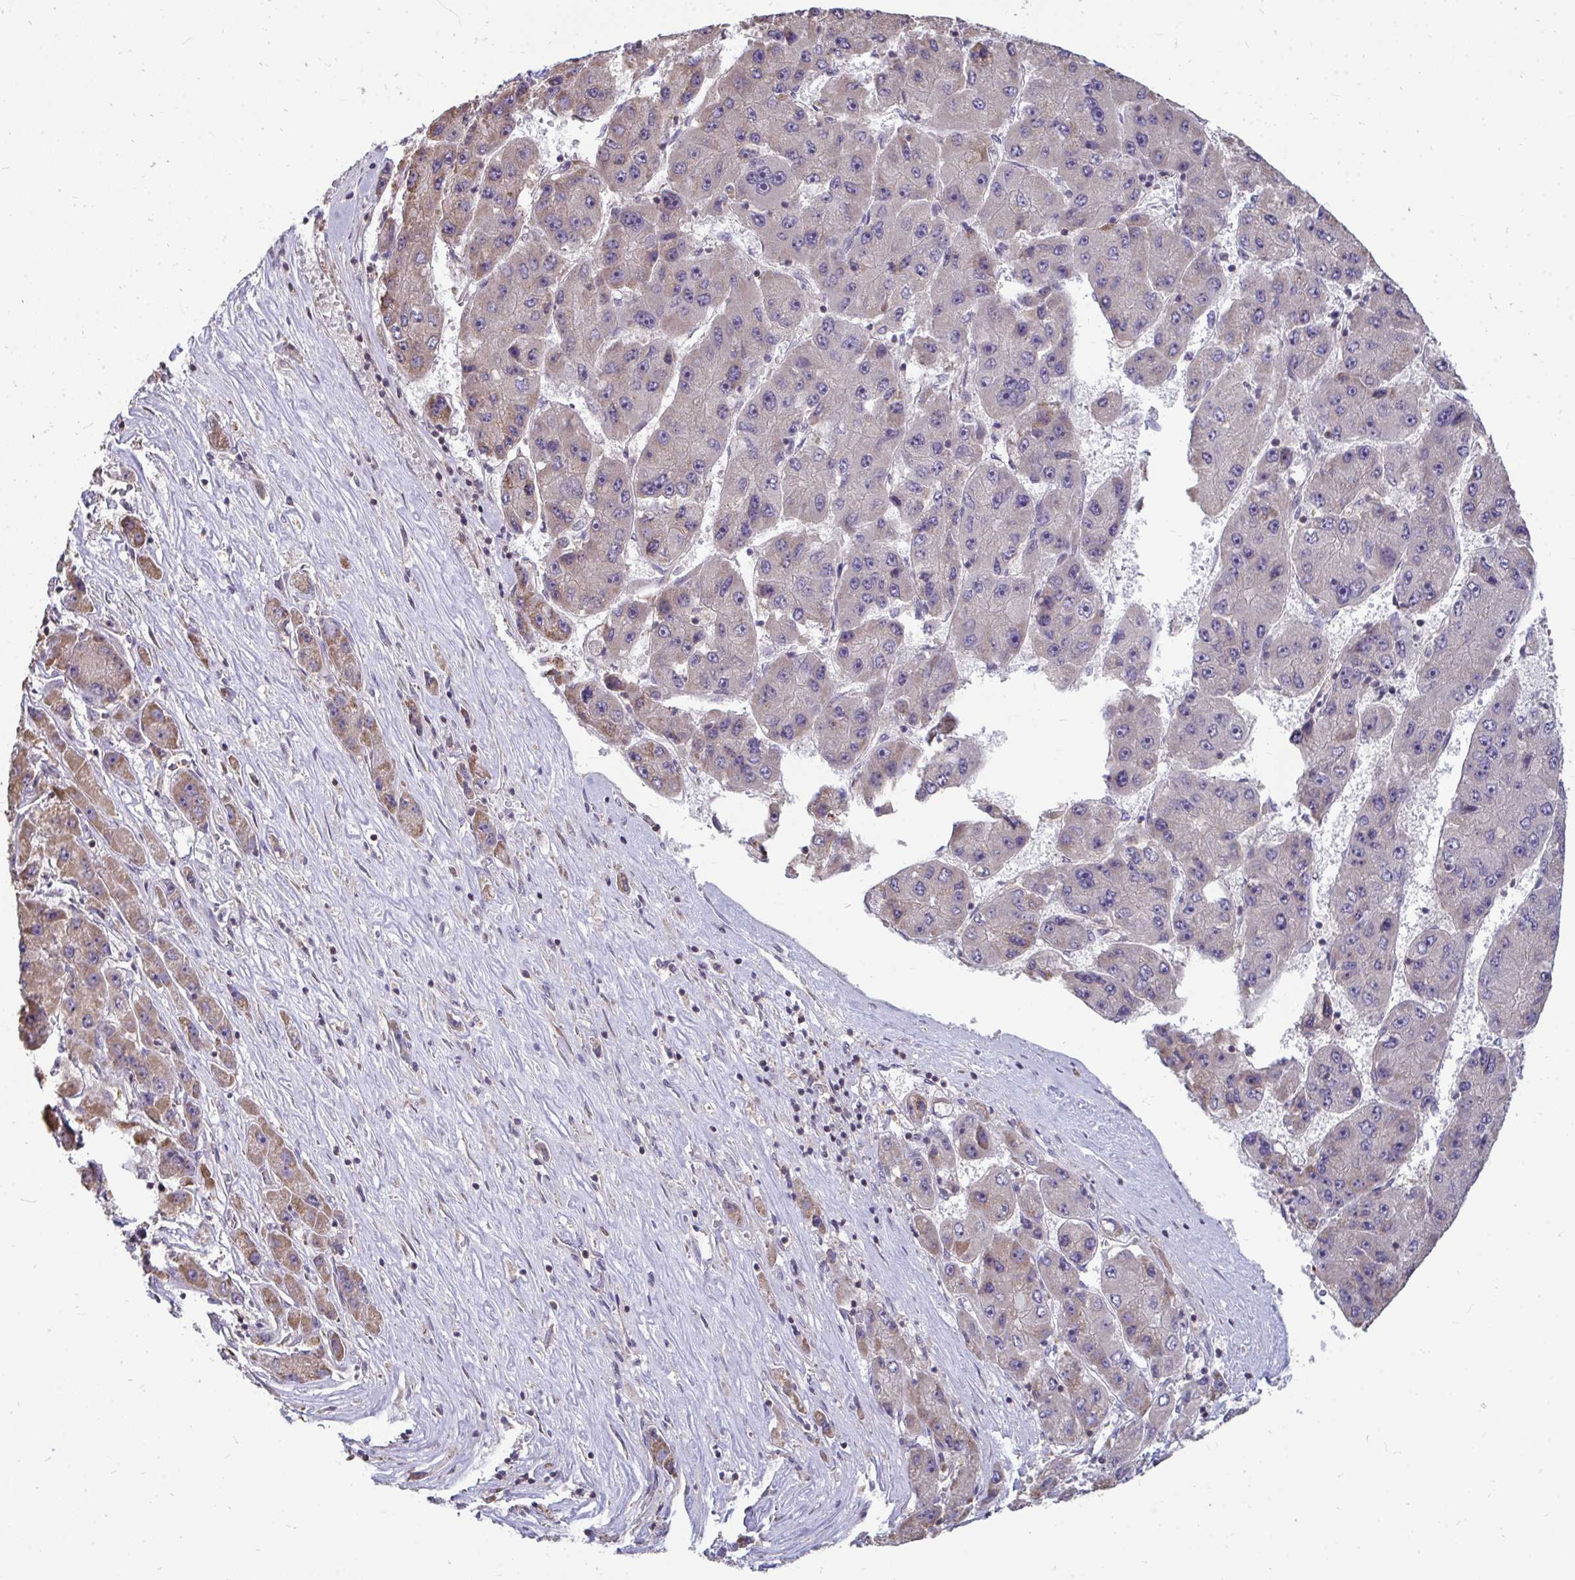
{"staining": {"intensity": "negative", "quantity": "none", "location": "none"}, "tissue": "liver cancer", "cell_type": "Tumor cells", "image_type": "cancer", "snomed": [{"axis": "morphology", "description": "Carcinoma, Hepatocellular, NOS"}, {"axis": "topography", "description": "Liver"}], "caption": "Immunohistochemistry (IHC) image of human liver hepatocellular carcinoma stained for a protein (brown), which demonstrates no expression in tumor cells. The staining is performed using DAB (3,3'-diaminobenzidine) brown chromogen with nuclei counter-stained in using hematoxylin.", "gene": "DNAJA2", "patient": {"sex": "female", "age": 61}}